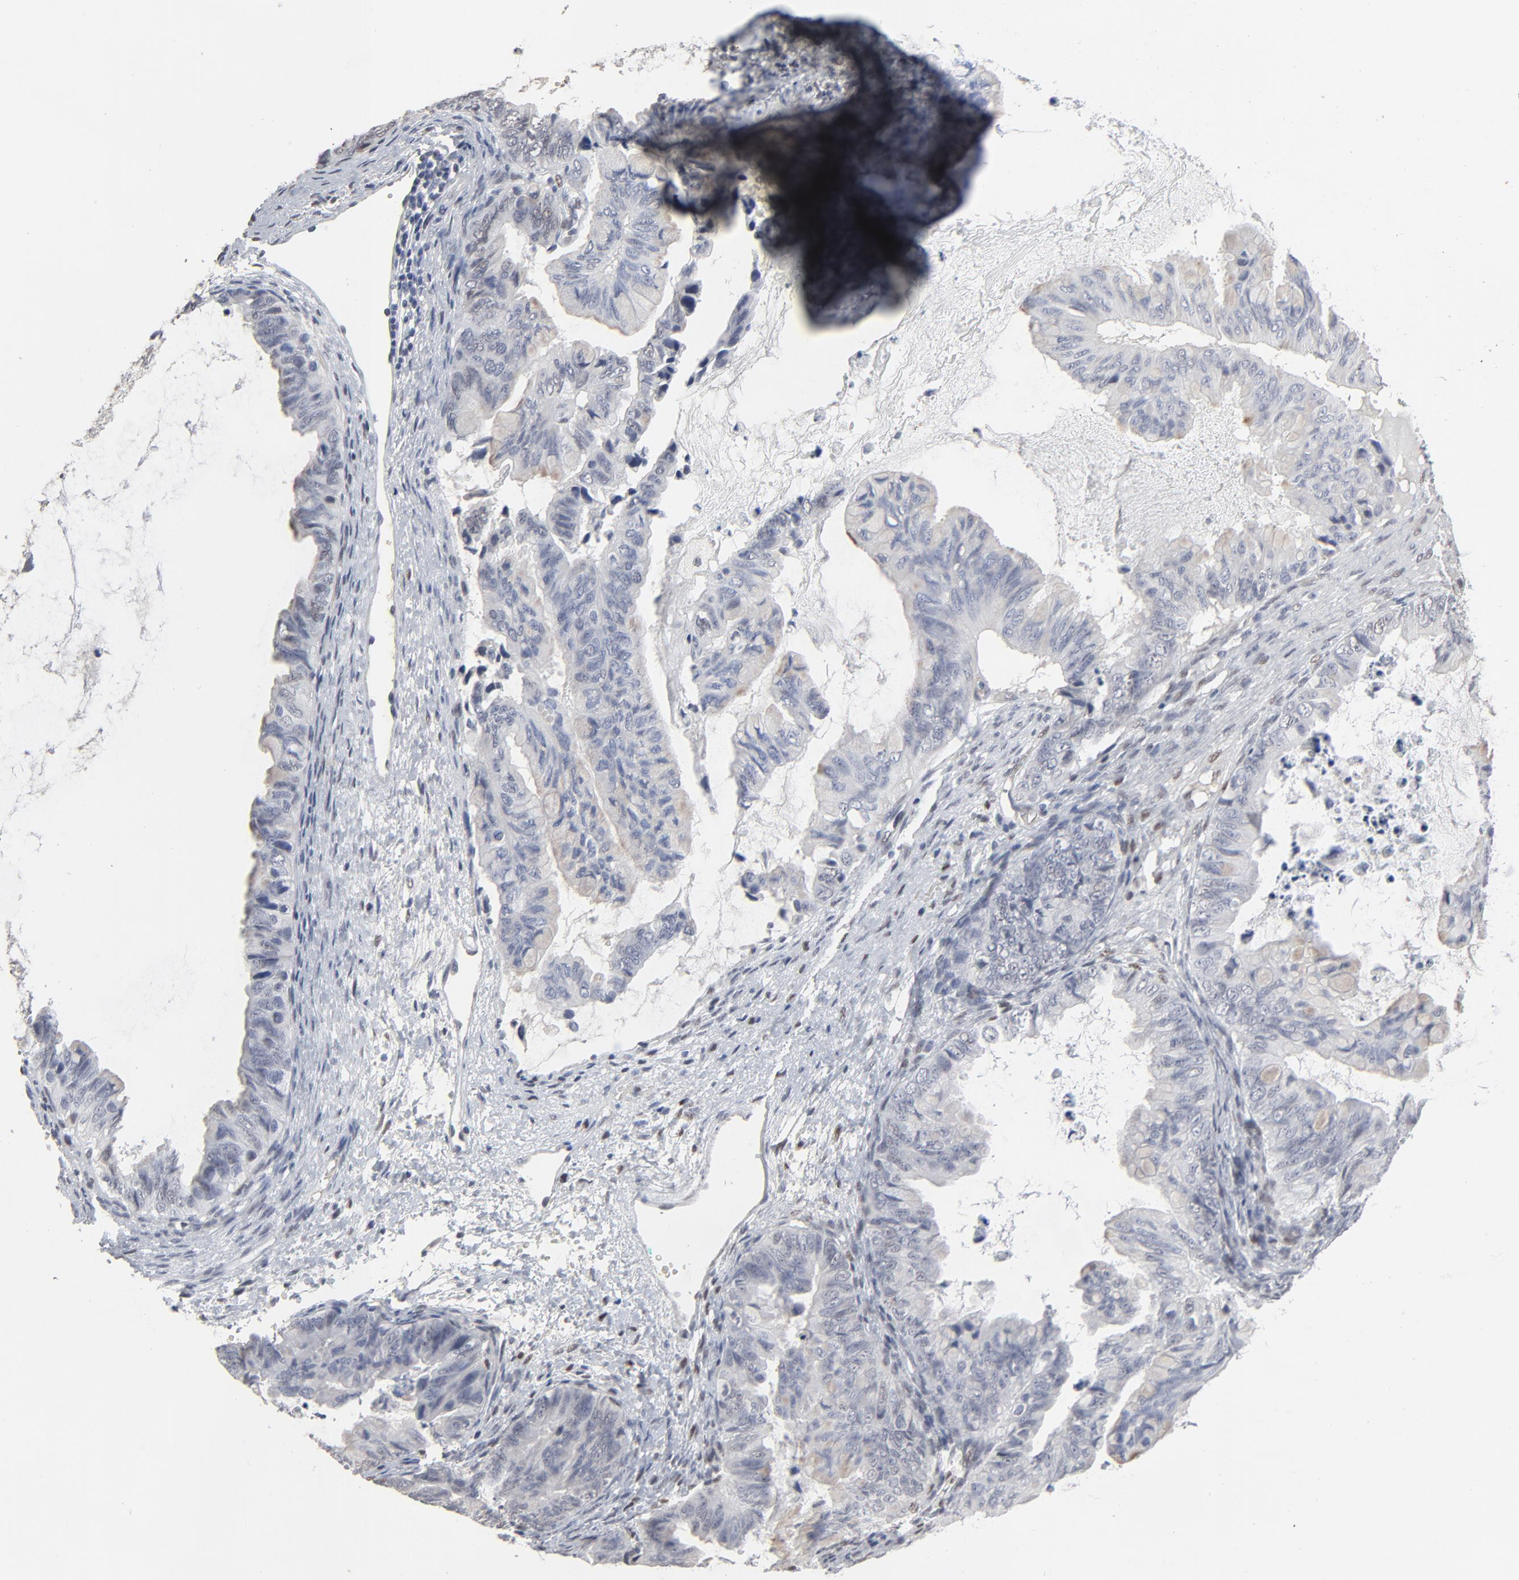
{"staining": {"intensity": "negative", "quantity": "none", "location": "none"}, "tissue": "ovarian cancer", "cell_type": "Tumor cells", "image_type": "cancer", "snomed": [{"axis": "morphology", "description": "Cystadenocarcinoma, mucinous, NOS"}, {"axis": "topography", "description": "Ovary"}], "caption": "The photomicrograph demonstrates no significant expression in tumor cells of mucinous cystadenocarcinoma (ovarian). (Stains: DAB IHC with hematoxylin counter stain, Microscopy: brightfield microscopy at high magnification).", "gene": "ATF7", "patient": {"sex": "female", "age": 36}}